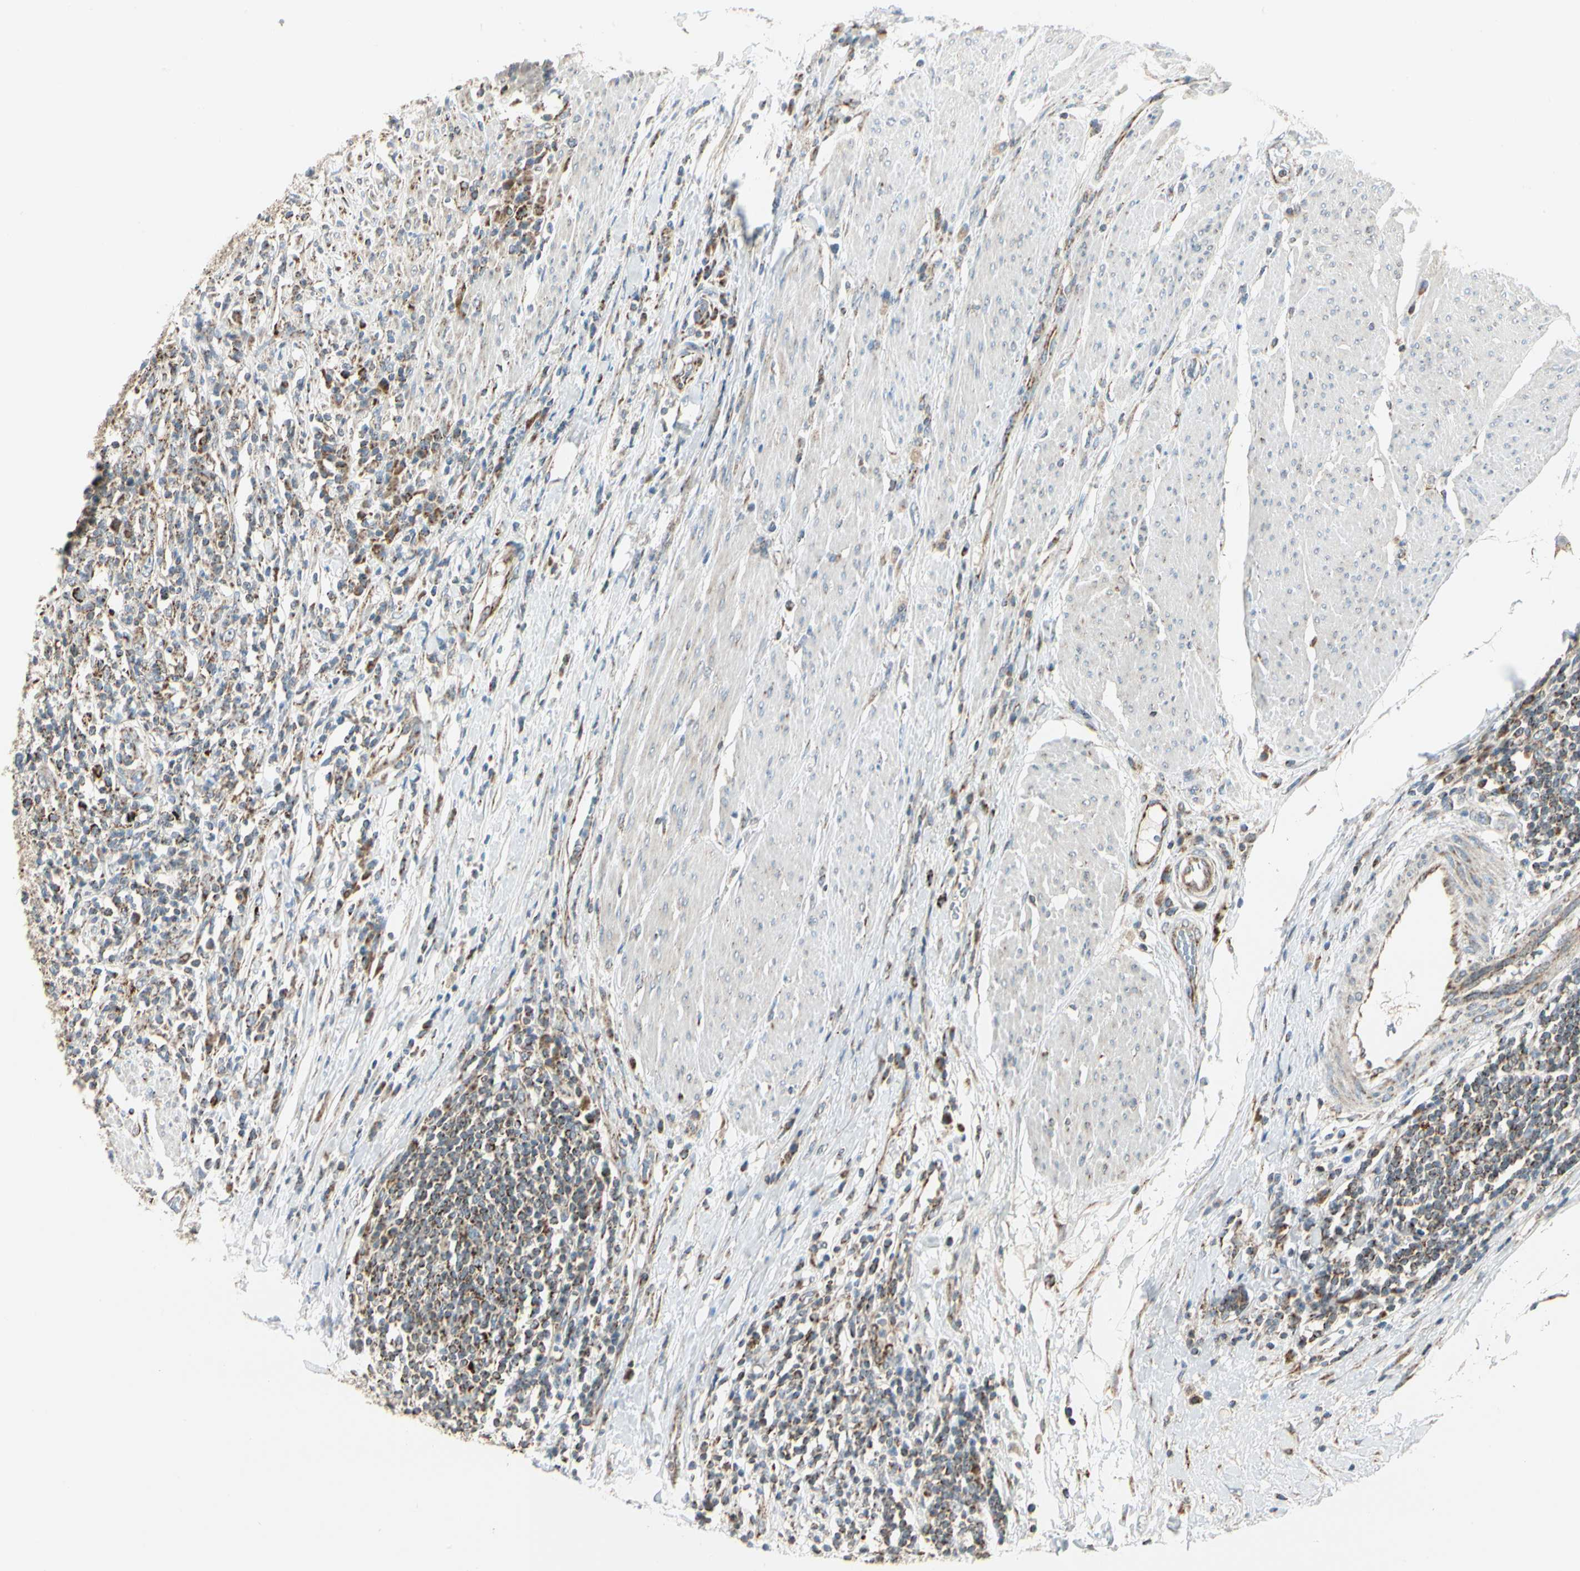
{"staining": {"intensity": "strong", "quantity": ">75%", "location": "cytoplasmic/membranous"}, "tissue": "urothelial cancer", "cell_type": "Tumor cells", "image_type": "cancer", "snomed": [{"axis": "morphology", "description": "Urothelial carcinoma, High grade"}, {"axis": "topography", "description": "Urinary bladder"}], "caption": "Immunohistochemistry image of urothelial cancer stained for a protein (brown), which exhibits high levels of strong cytoplasmic/membranous expression in about >75% of tumor cells.", "gene": "ANKS6", "patient": {"sex": "male", "age": 61}}